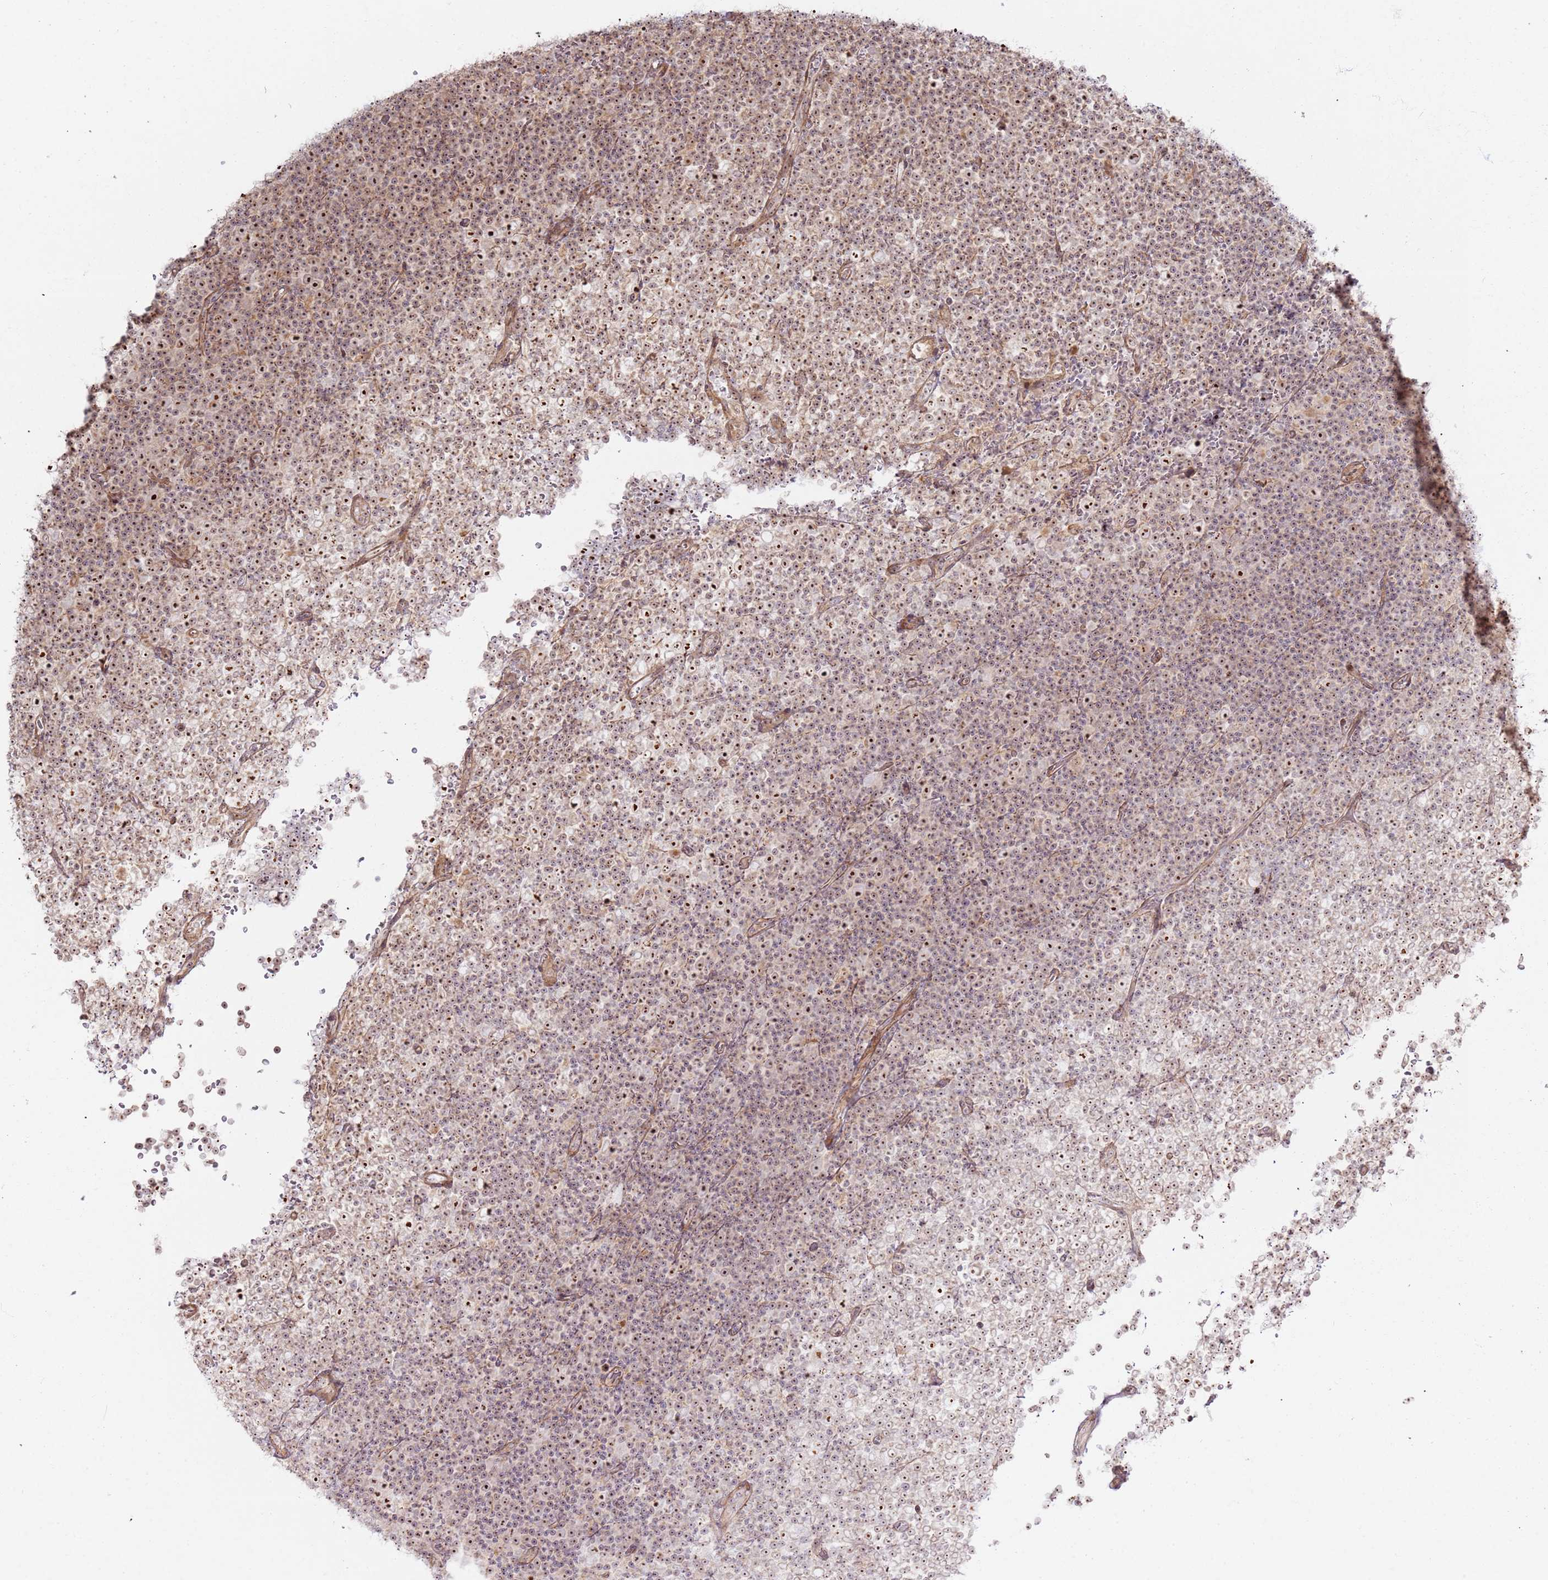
{"staining": {"intensity": "moderate", "quantity": ">75%", "location": "nuclear"}, "tissue": "lymphoma", "cell_type": "Tumor cells", "image_type": "cancer", "snomed": [{"axis": "morphology", "description": "Malignant lymphoma, non-Hodgkin's type, Low grade"}, {"axis": "topography", "description": "Lymph node"}], "caption": "Tumor cells demonstrate moderate nuclear expression in about >75% of cells in malignant lymphoma, non-Hodgkin's type (low-grade).", "gene": "CNPY1", "patient": {"sex": "female", "age": 67}}